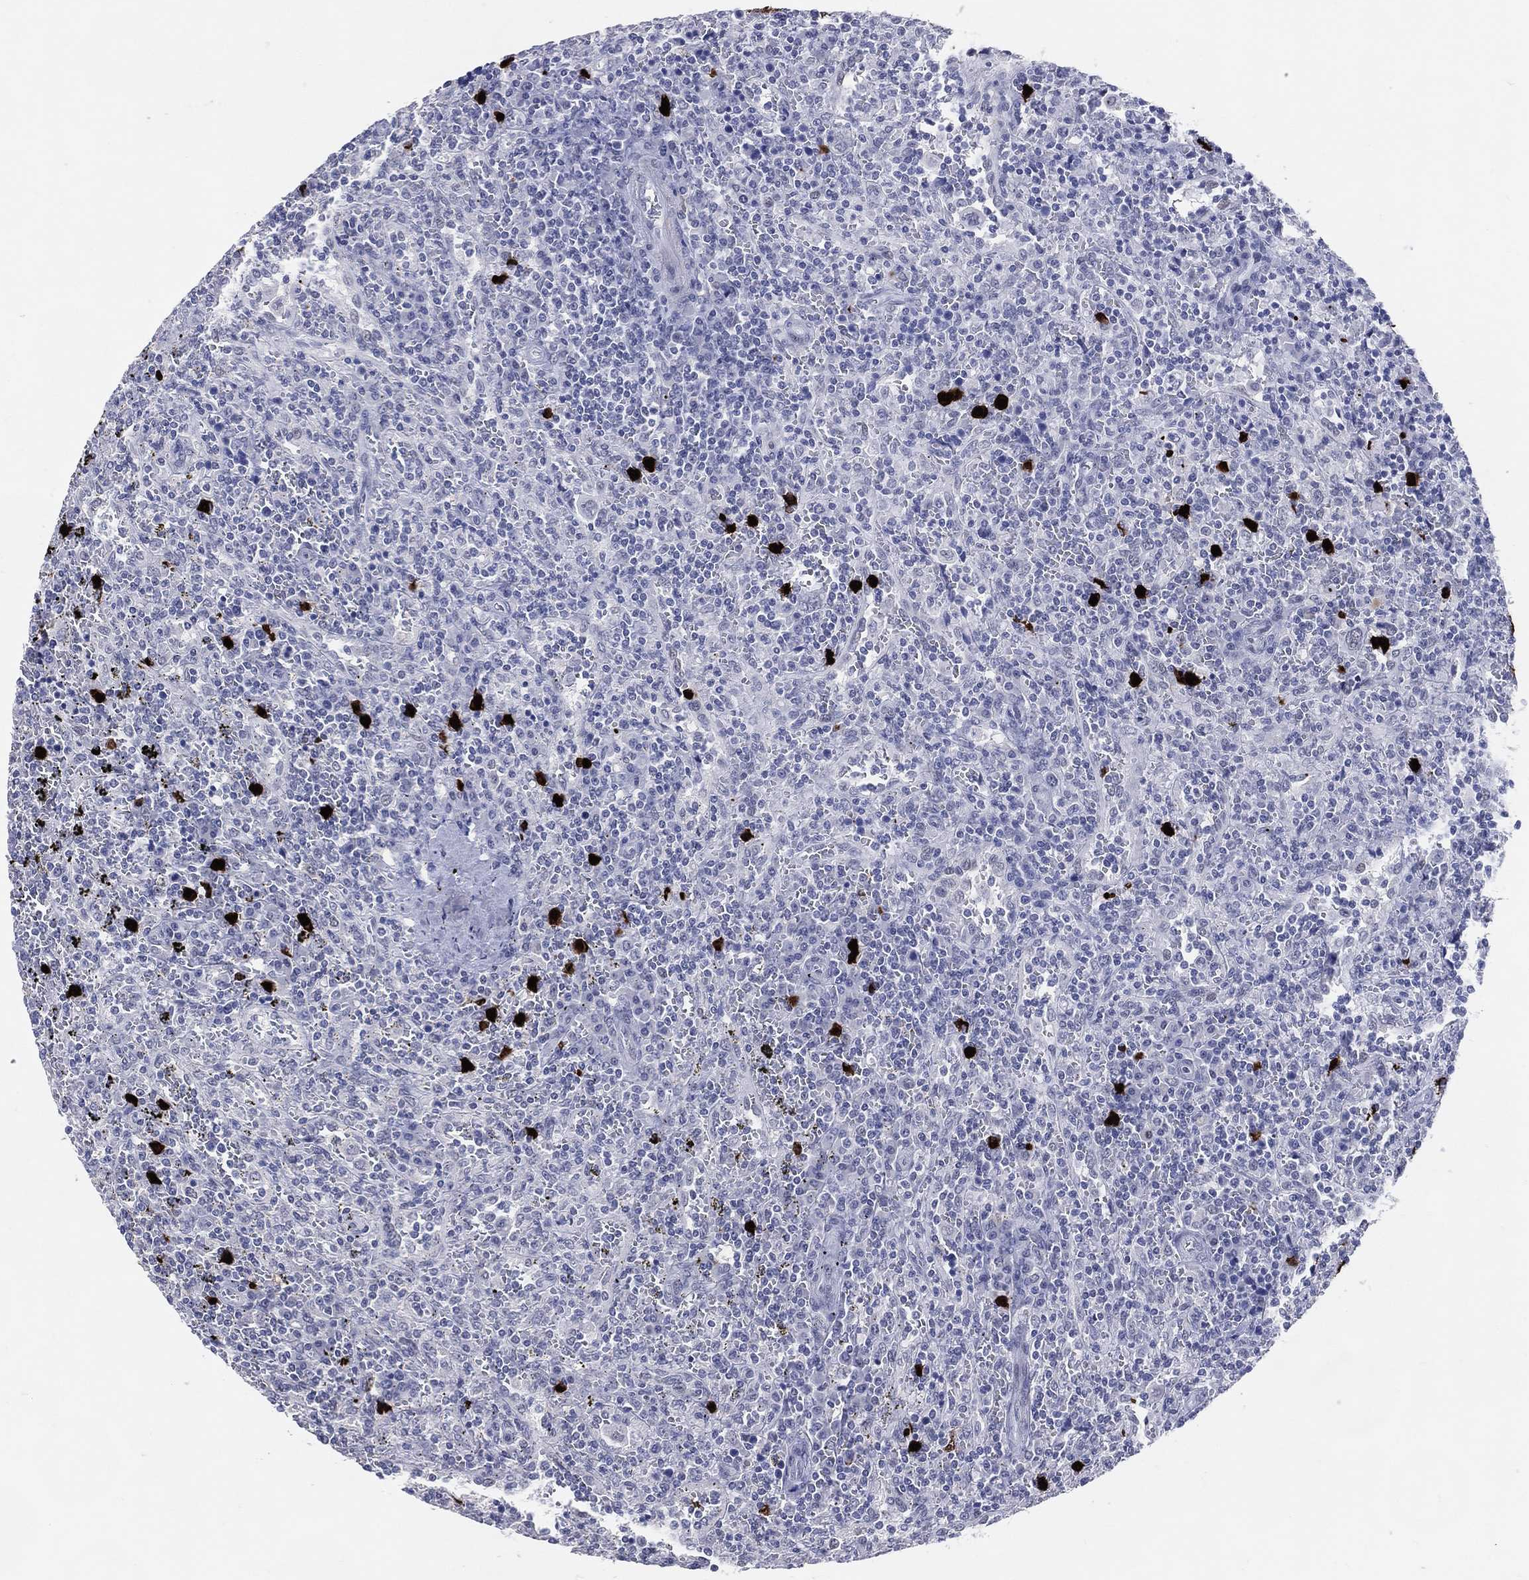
{"staining": {"intensity": "negative", "quantity": "none", "location": "none"}, "tissue": "lymphoma", "cell_type": "Tumor cells", "image_type": "cancer", "snomed": [{"axis": "morphology", "description": "Malignant lymphoma, non-Hodgkin's type, Low grade"}, {"axis": "topography", "description": "Spleen"}], "caption": "Immunohistochemistry (IHC) of human lymphoma shows no positivity in tumor cells.", "gene": "CFAP58", "patient": {"sex": "male", "age": 62}}